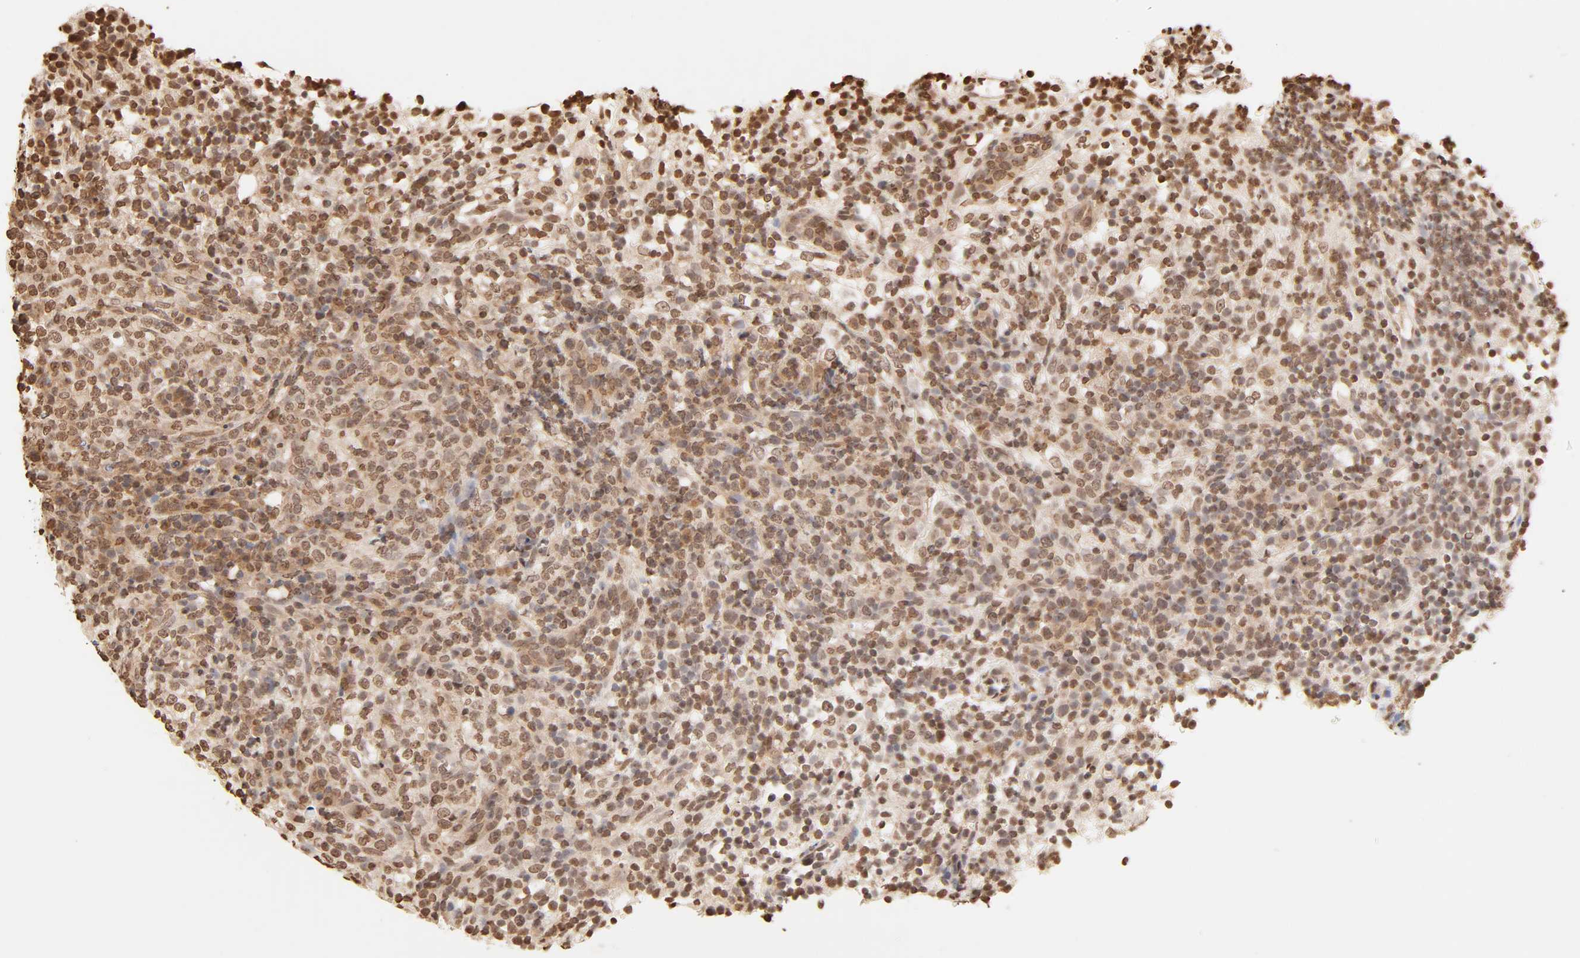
{"staining": {"intensity": "strong", "quantity": ">75%", "location": "cytoplasmic/membranous,nuclear"}, "tissue": "lymphoma", "cell_type": "Tumor cells", "image_type": "cancer", "snomed": [{"axis": "morphology", "description": "Malignant lymphoma, non-Hodgkin's type, High grade"}, {"axis": "topography", "description": "Lymph node"}], "caption": "This photomicrograph displays immunohistochemistry (IHC) staining of human lymphoma, with high strong cytoplasmic/membranous and nuclear staining in about >75% of tumor cells.", "gene": "TBL1X", "patient": {"sex": "female", "age": 76}}